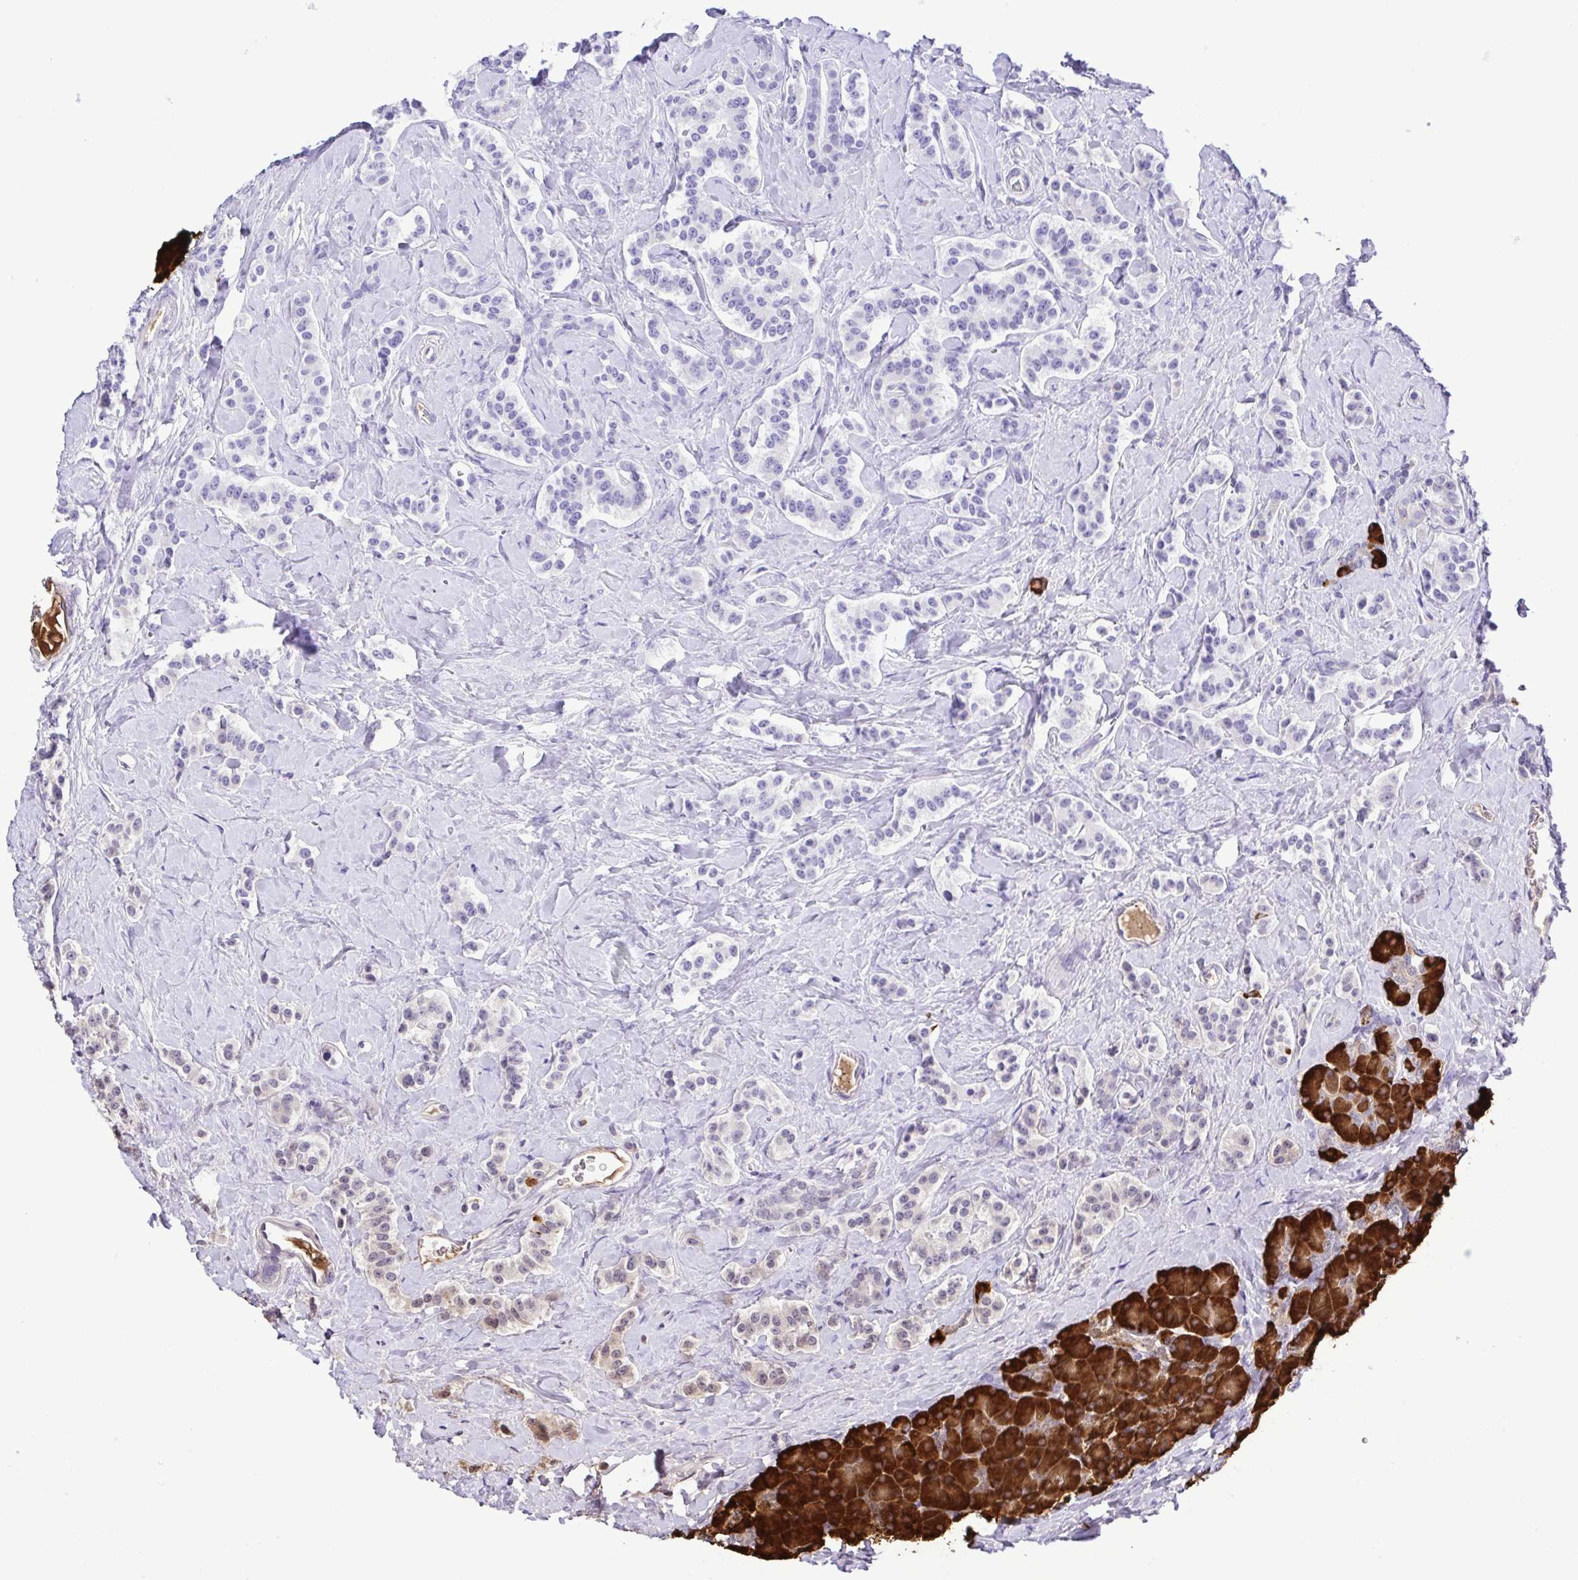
{"staining": {"intensity": "weak", "quantity": "<25%", "location": "cytoplasmic/membranous"}, "tissue": "carcinoid", "cell_type": "Tumor cells", "image_type": "cancer", "snomed": [{"axis": "morphology", "description": "Normal tissue, NOS"}, {"axis": "morphology", "description": "Carcinoid, malignant, NOS"}, {"axis": "topography", "description": "Pancreas"}], "caption": "There is no significant positivity in tumor cells of carcinoid.", "gene": "ERP27", "patient": {"sex": "male", "age": 36}}